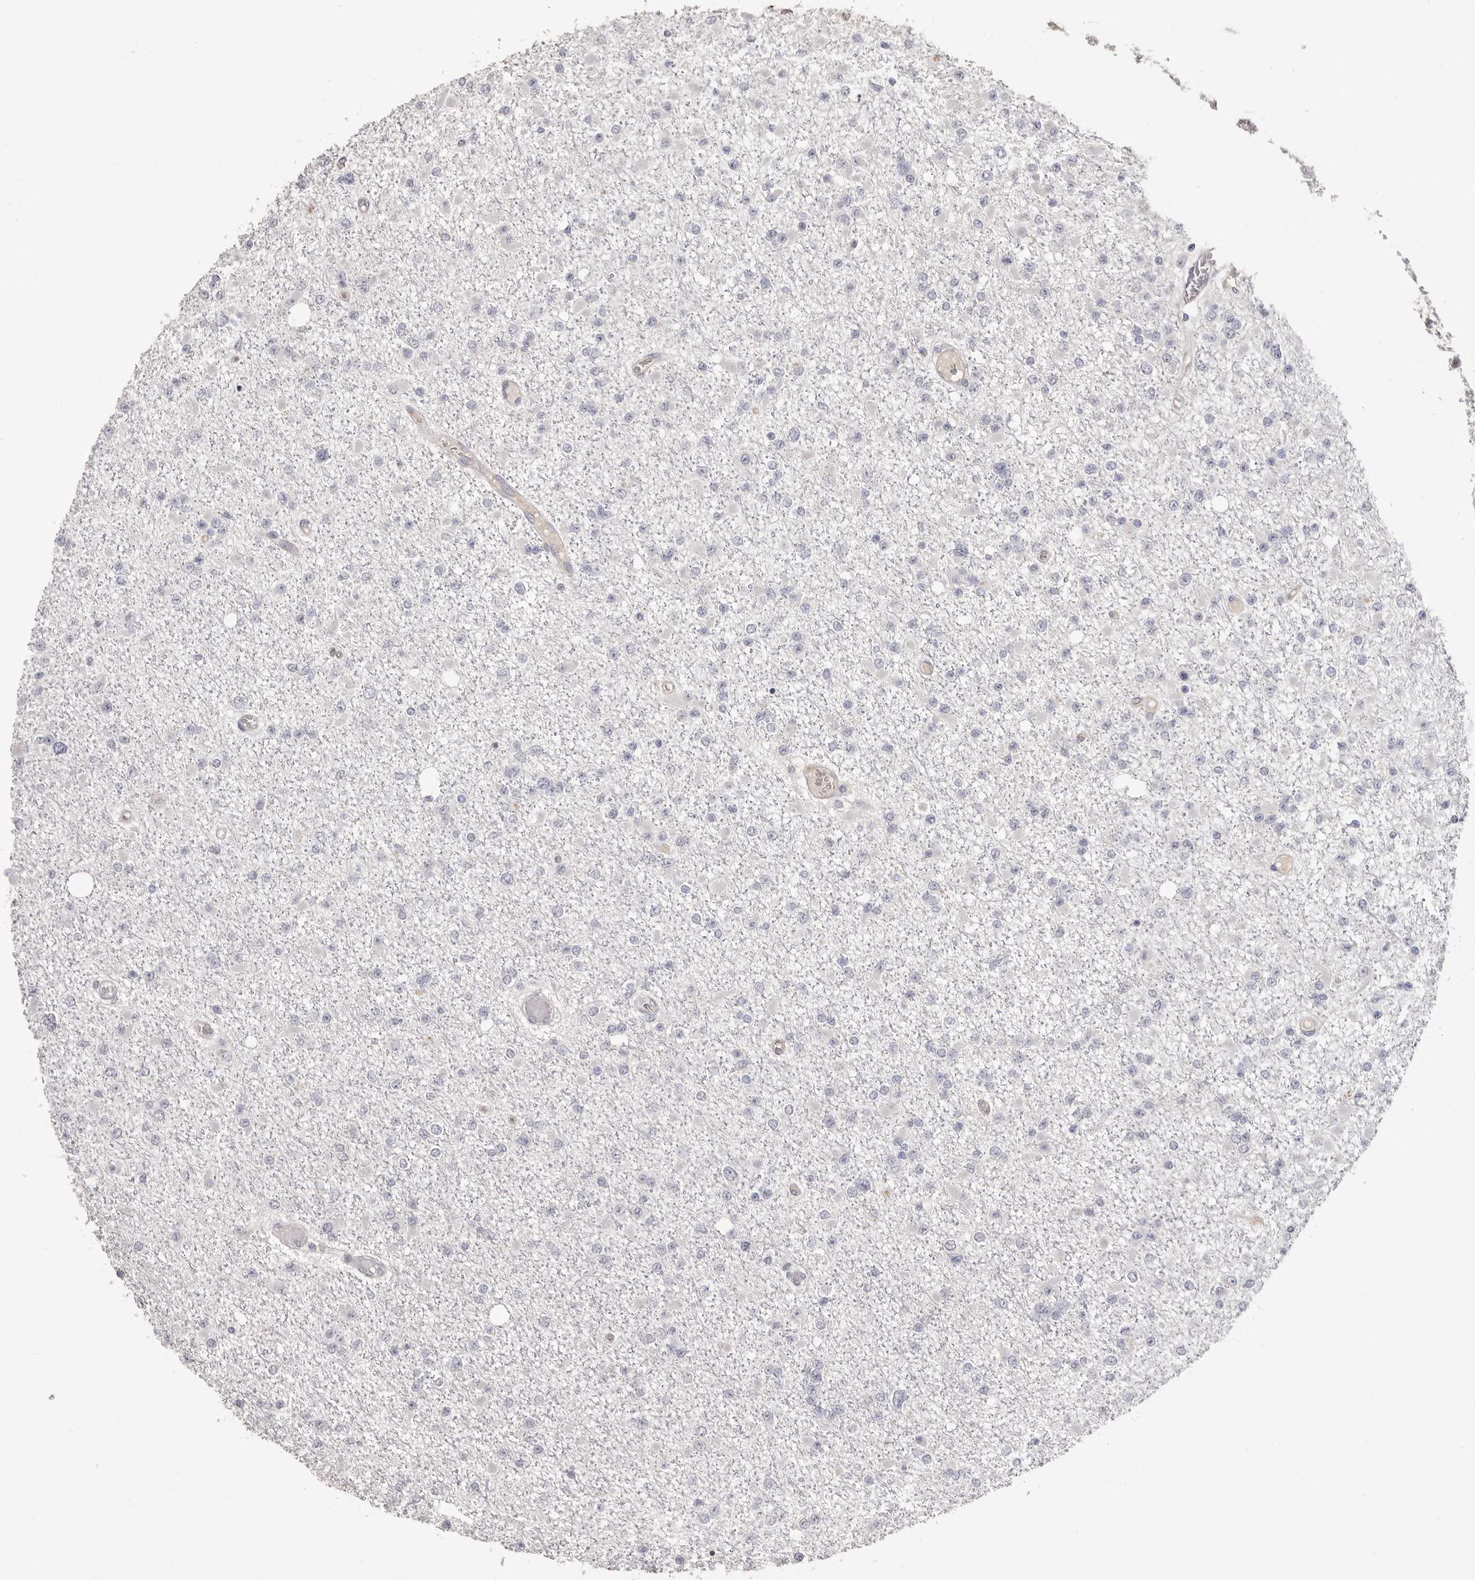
{"staining": {"intensity": "negative", "quantity": "none", "location": "none"}, "tissue": "glioma", "cell_type": "Tumor cells", "image_type": "cancer", "snomed": [{"axis": "morphology", "description": "Glioma, malignant, Low grade"}, {"axis": "topography", "description": "Brain"}], "caption": "High magnification brightfield microscopy of glioma stained with DAB (3,3'-diaminobenzidine) (brown) and counterstained with hematoxylin (blue): tumor cells show no significant staining.", "gene": "MMACHC", "patient": {"sex": "female", "age": 22}}